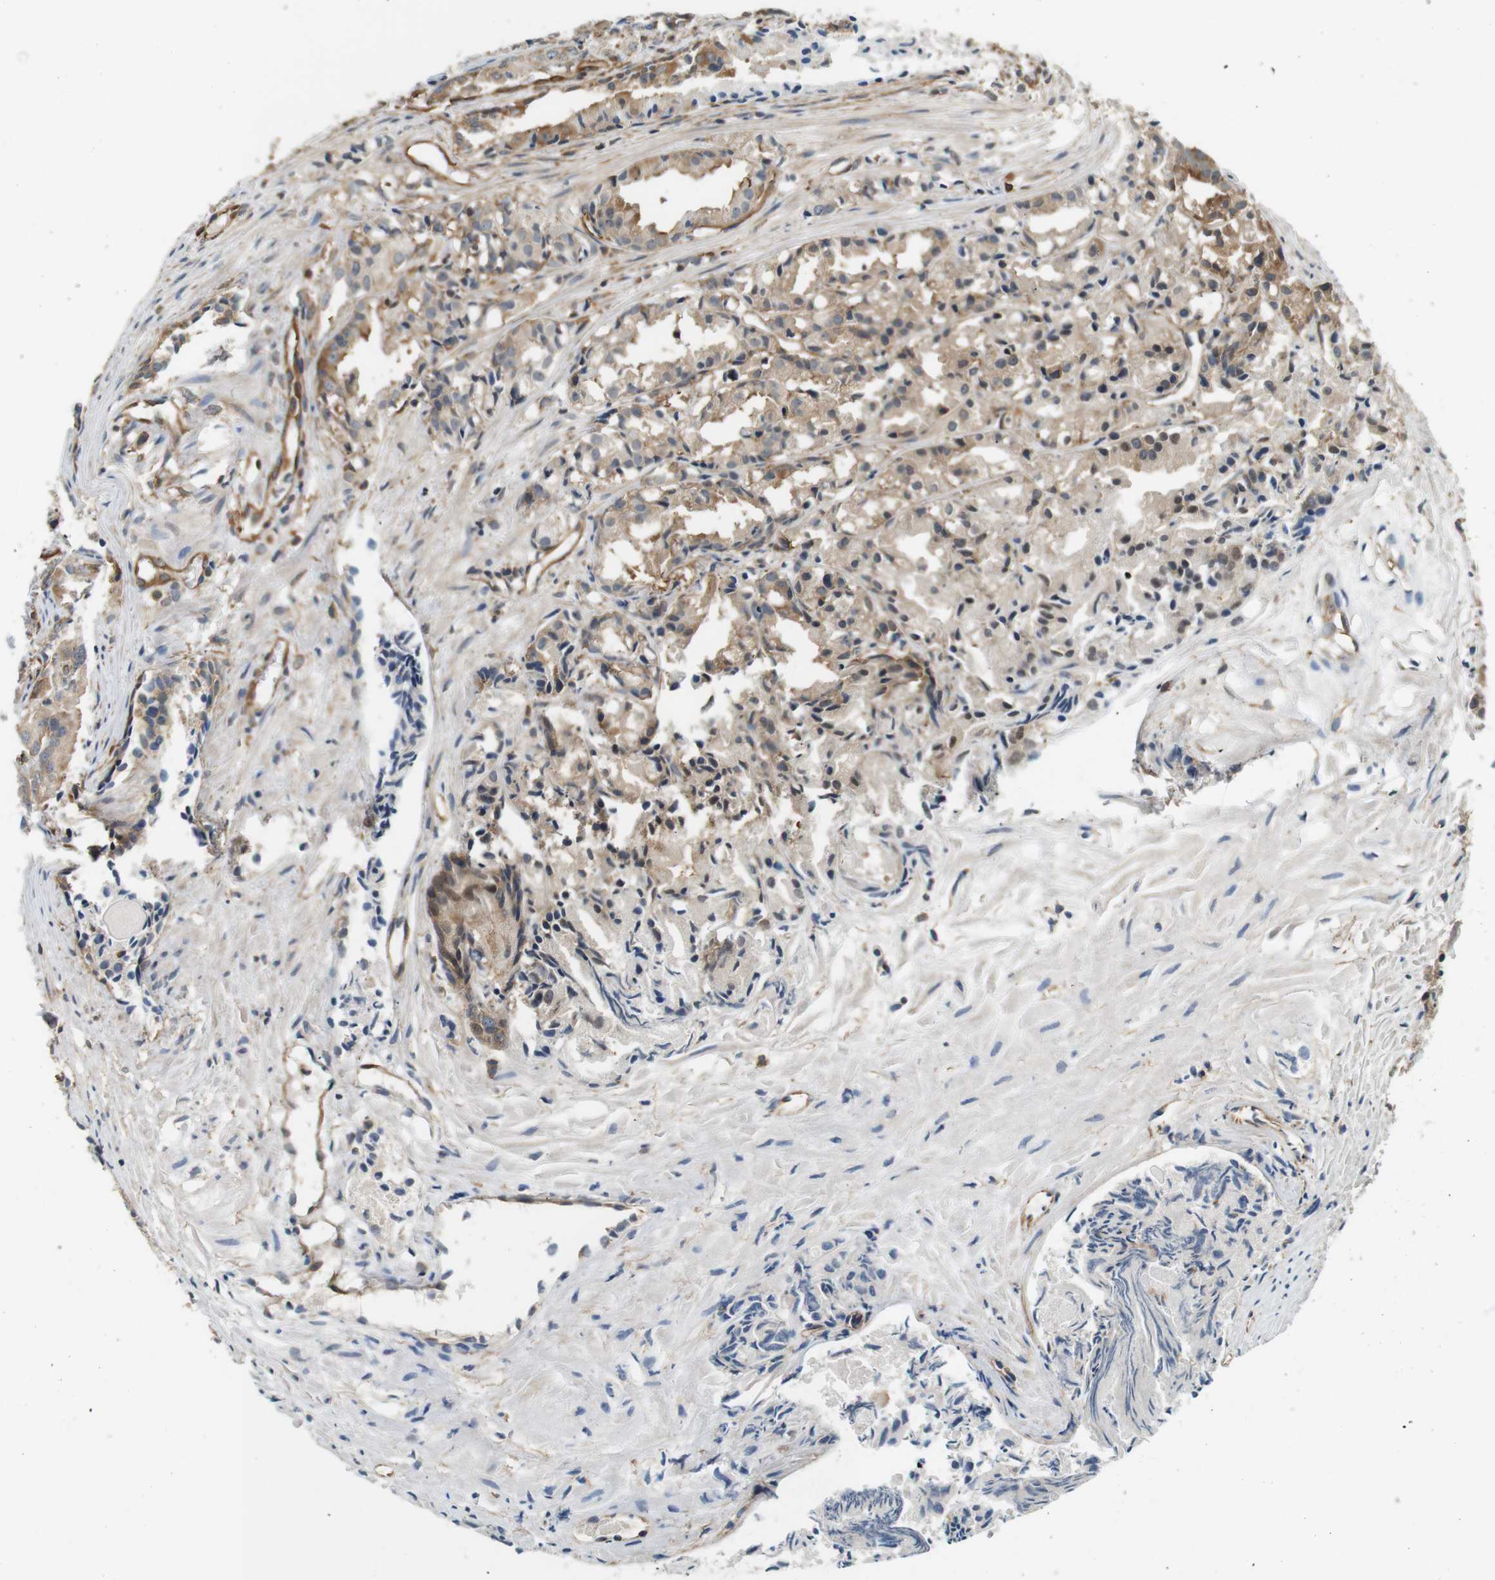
{"staining": {"intensity": "moderate", "quantity": "<25%", "location": "cytoplasmic/membranous"}, "tissue": "prostate cancer", "cell_type": "Tumor cells", "image_type": "cancer", "snomed": [{"axis": "morphology", "description": "Adenocarcinoma, Low grade"}, {"axis": "topography", "description": "Prostate"}], "caption": "Prostate cancer (adenocarcinoma (low-grade)) stained with DAB (3,3'-diaminobenzidine) IHC shows low levels of moderate cytoplasmic/membranous staining in approximately <25% of tumor cells.", "gene": "PA2G4", "patient": {"sex": "male", "age": 72}}